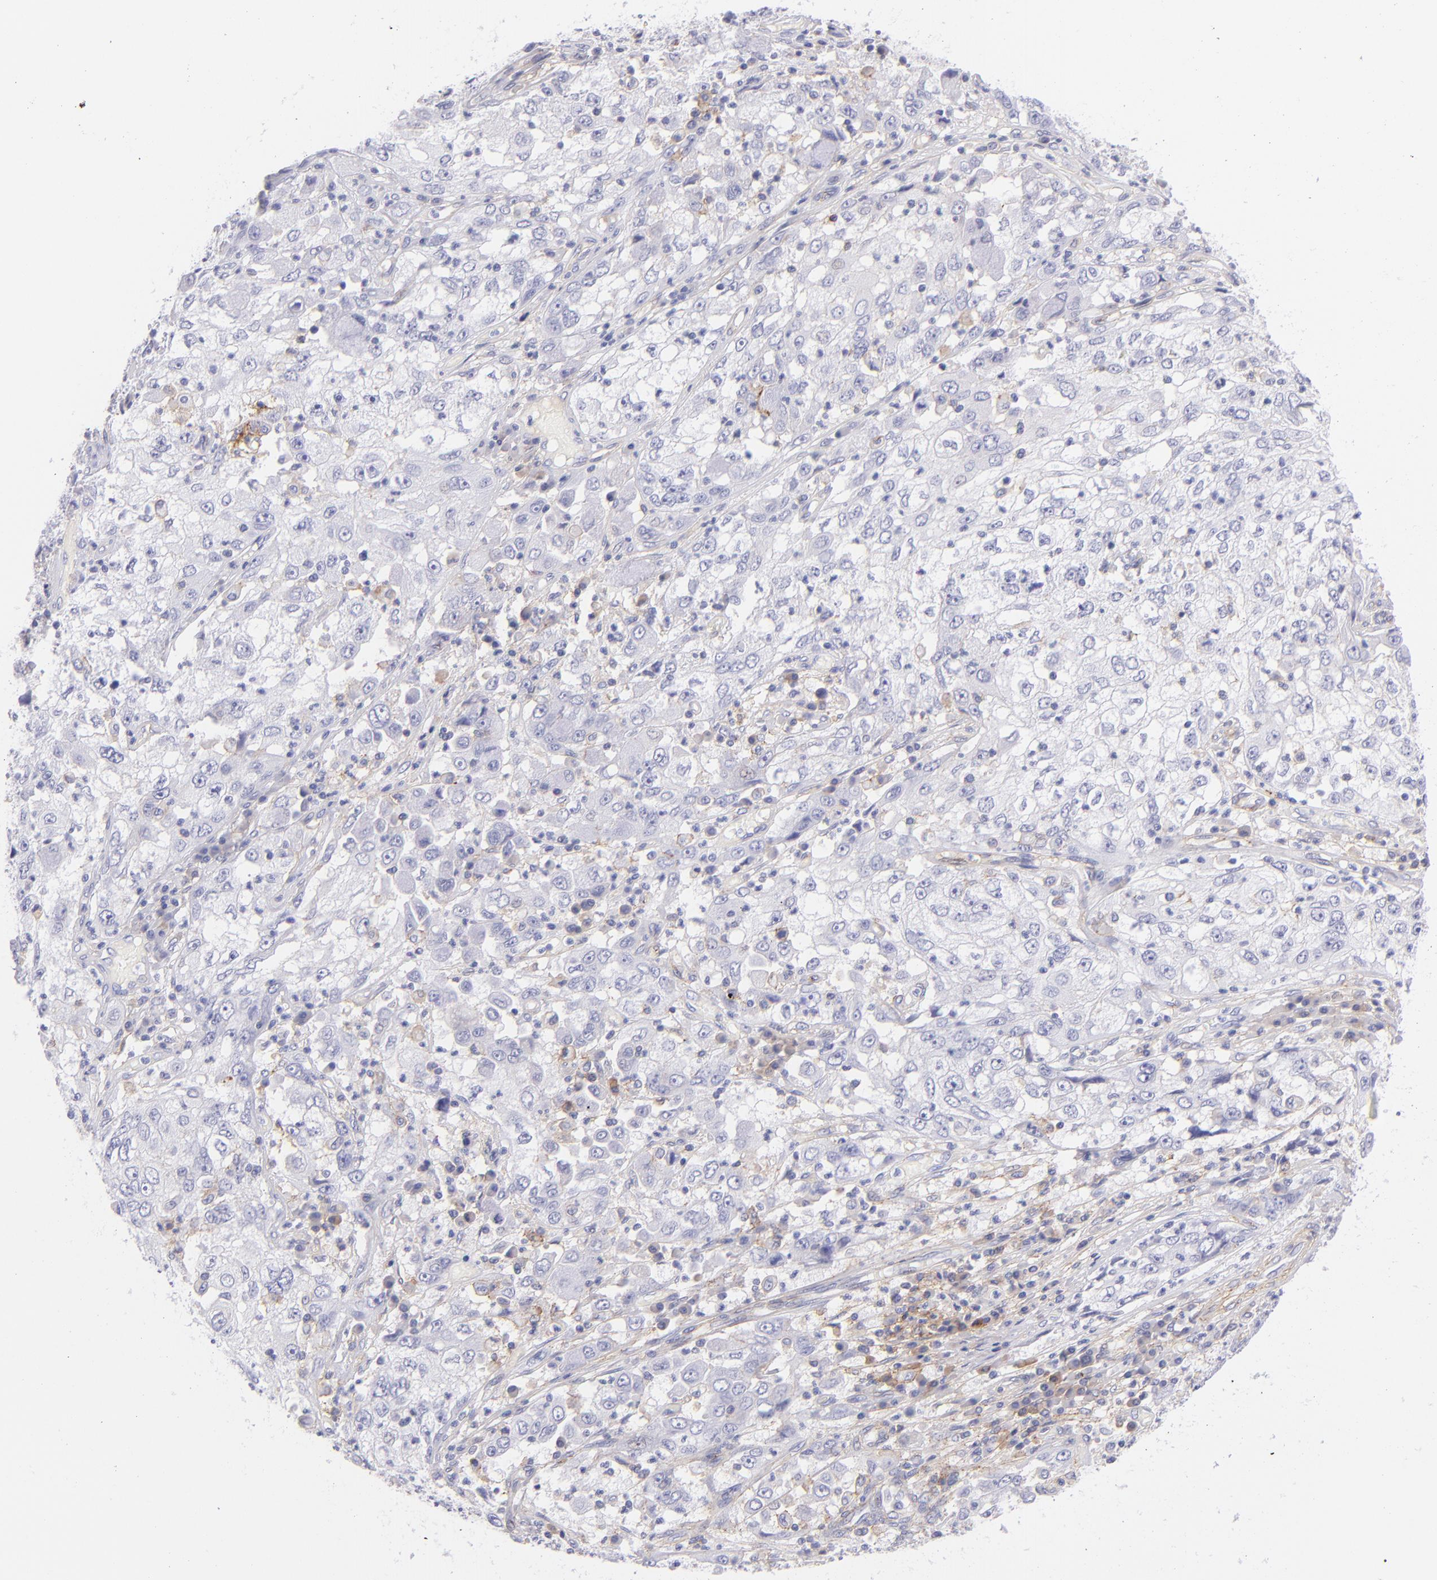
{"staining": {"intensity": "negative", "quantity": "none", "location": "none"}, "tissue": "cervical cancer", "cell_type": "Tumor cells", "image_type": "cancer", "snomed": [{"axis": "morphology", "description": "Squamous cell carcinoma, NOS"}, {"axis": "topography", "description": "Cervix"}], "caption": "This is an IHC photomicrograph of cervical cancer. There is no expression in tumor cells.", "gene": "CD81", "patient": {"sex": "female", "age": 36}}